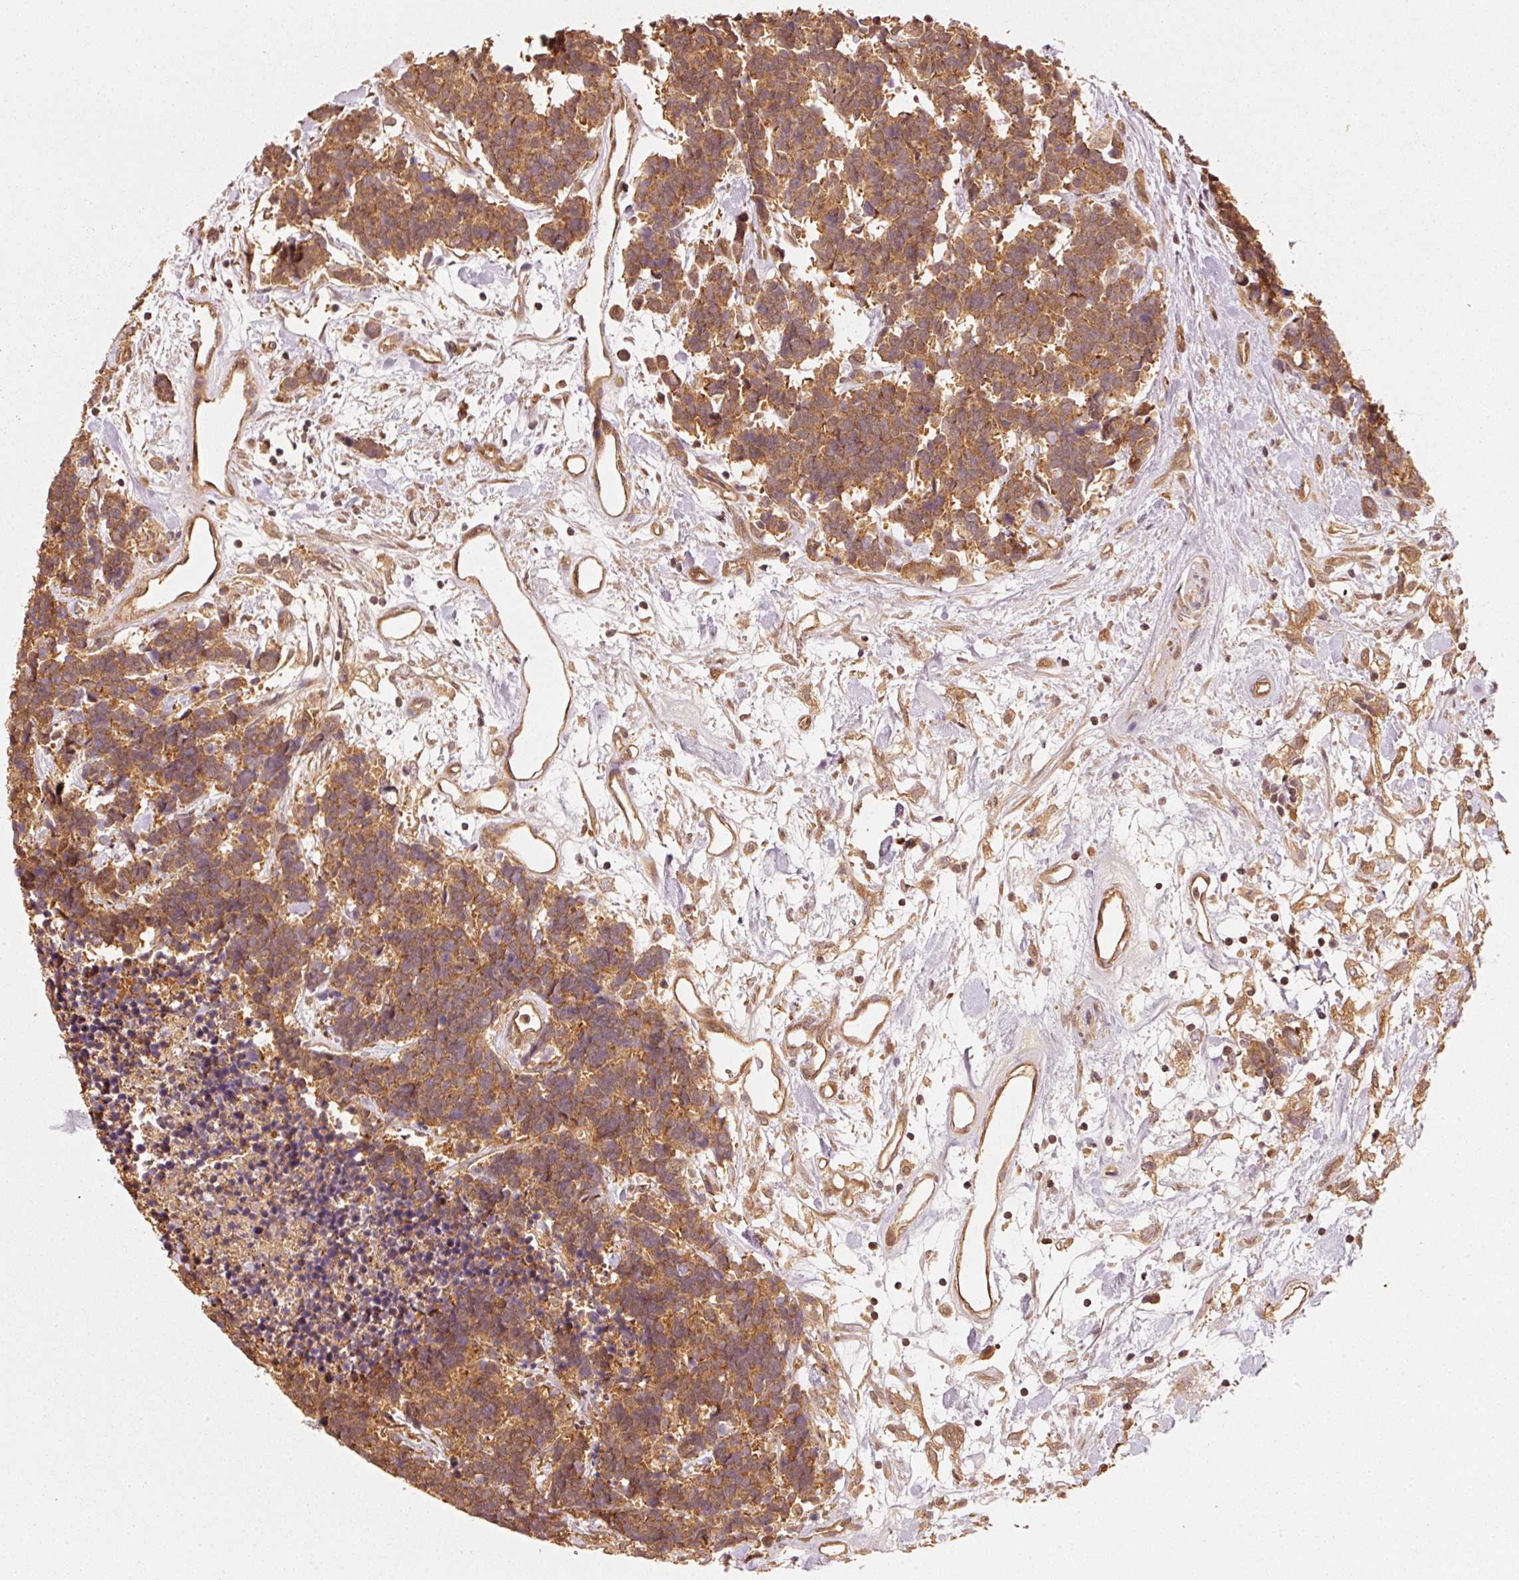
{"staining": {"intensity": "moderate", "quantity": ">75%", "location": "cytoplasmic/membranous"}, "tissue": "carcinoid", "cell_type": "Tumor cells", "image_type": "cancer", "snomed": [{"axis": "morphology", "description": "Carcinoma, NOS"}, {"axis": "morphology", "description": "Carcinoid, malignant, NOS"}, {"axis": "topography", "description": "Urinary bladder"}], "caption": "Immunohistochemistry image of human carcinoid (malignant) stained for a protein (brown), which exhibits medium levels of moderate cytoplasmic/membranous staining in approximately >75% of tumor cells.", "gene": "STAU1", "patient": {"sex": "male", "age": 57}}